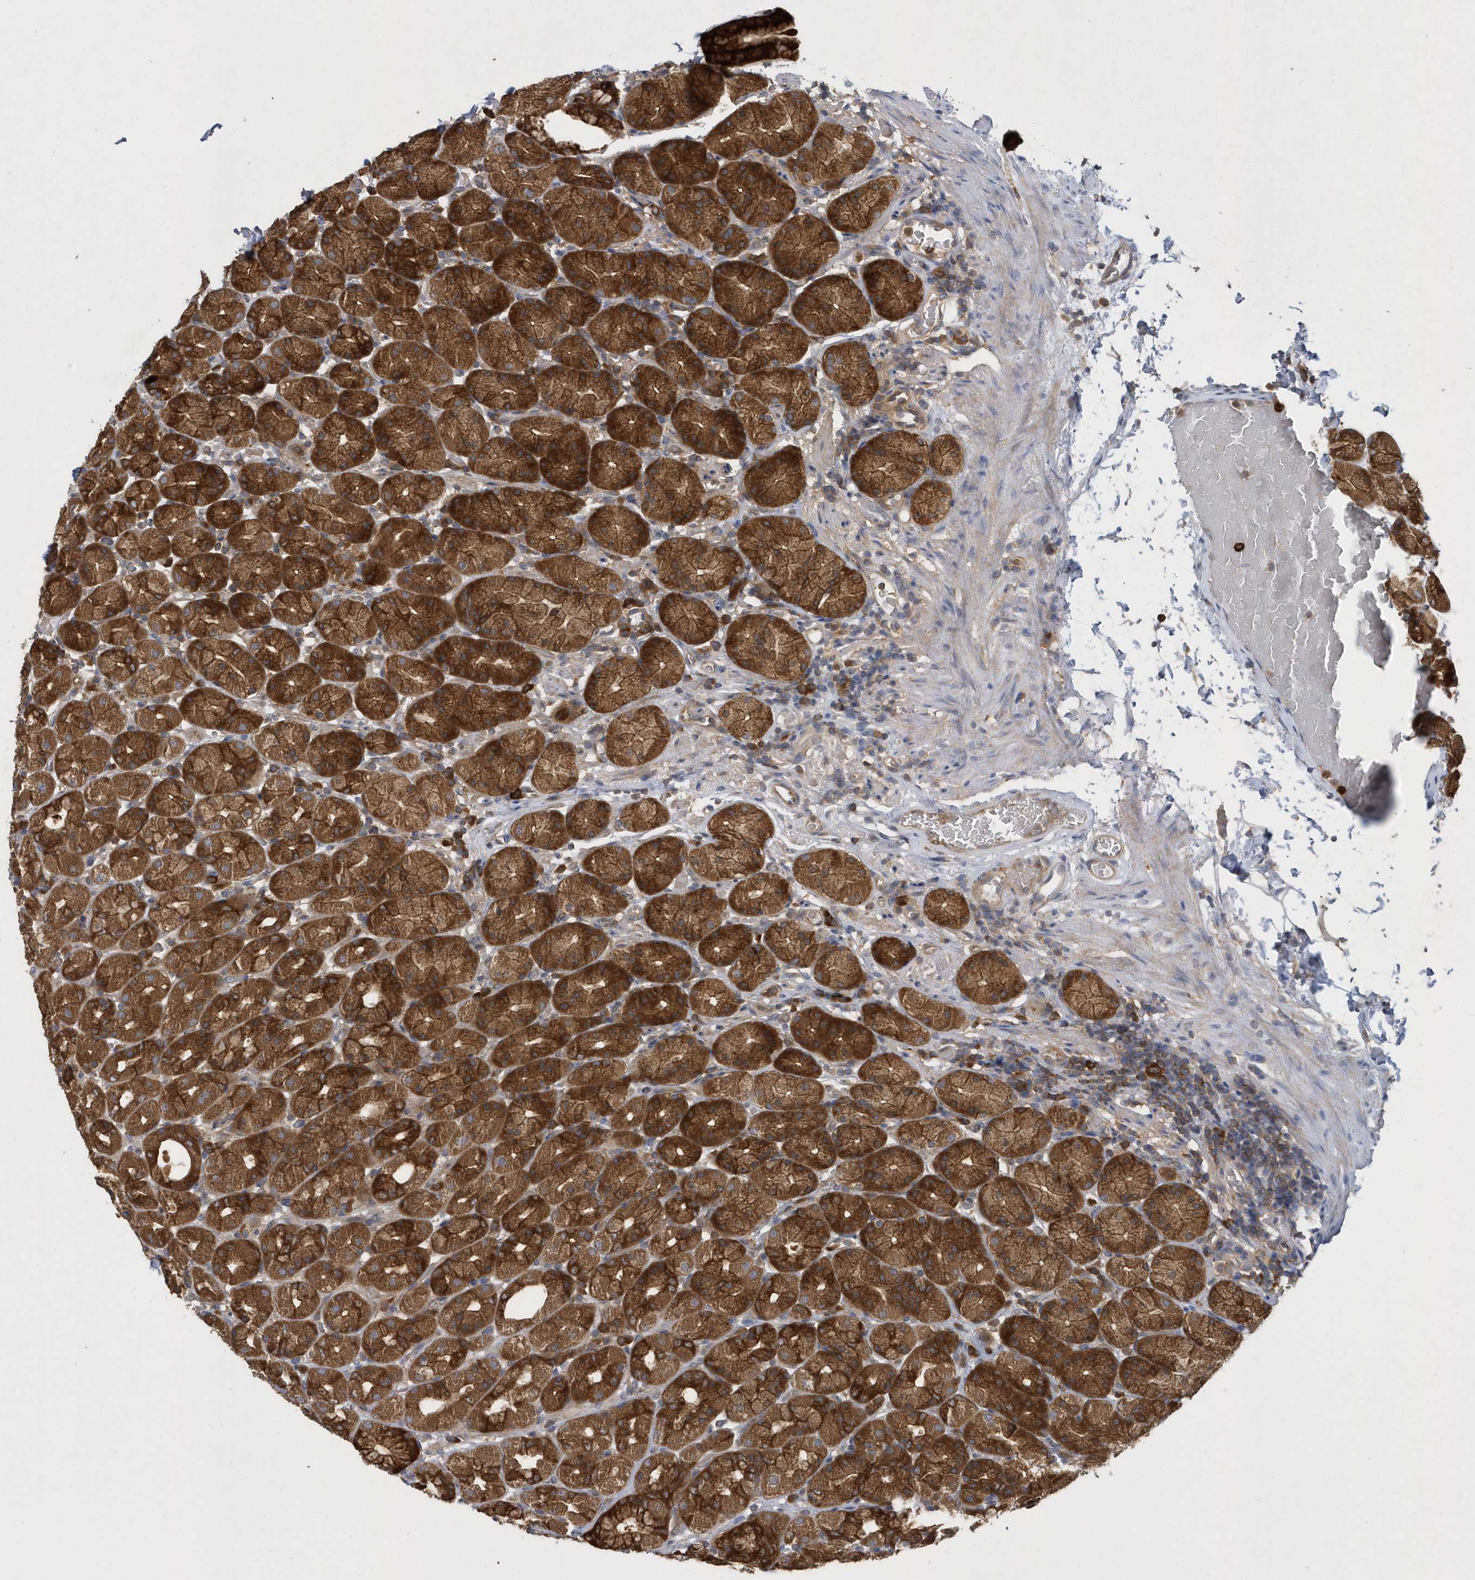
{"staining": {"intensity": "strong", "quantity": ">75%", "location": "cytoplasmic/membranous"}, "tissue": "stomach", "cell_type": "Glandular cells", "image_type": "normal", "snomed": [{"axis": "morphology", "description": "Normal tissue, NOS"}, {"axis": "topography", "description": "Stomach, upper"}], "caption": "This is an image of immunohistochemistry (IHC) staining of normal stomach, which shows strong positivity in the cytoplasmic/membranous of glandular cells.", "gene": "PAICS", "patient": {"sex": "male", "age": 68}}